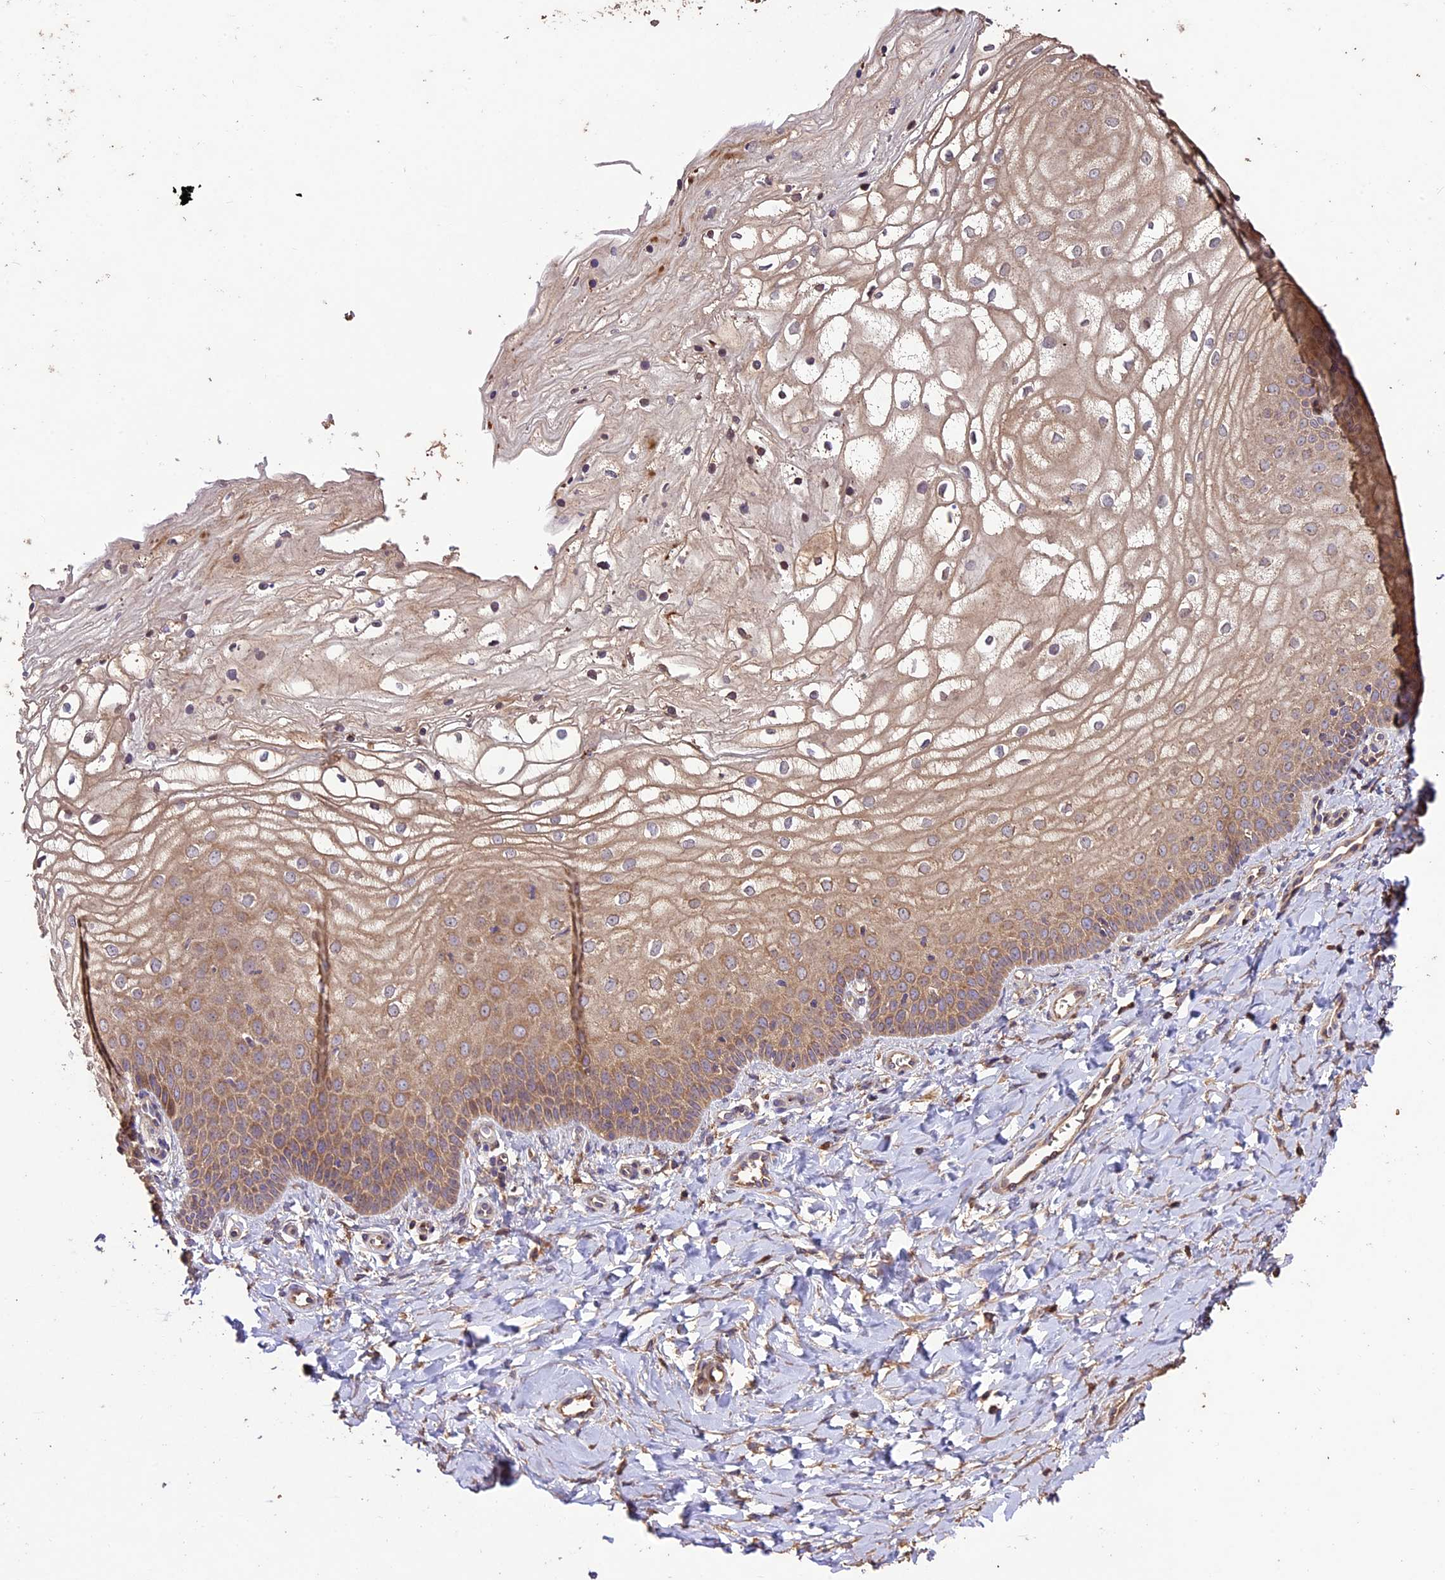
{"staining": {"intensity": "weak", "quantity": "25%-75%", "location": "cytoplasmic/membranous"}, "tissue": "vagina", "cell_type": "Squamous epithelial cells", "image_type": "normal", "snomed": [{"axis": "morphology", "description": "Normal tissue, NOS"}, {"axis": "topography", "description": "Vagina"}], "caption": "Immunohistochemistry (DAB) staining of normal vagina exhibits weak cytoplasmic/membranous protein expression in approximately 25%-75% of squamous epithelial cells. (DAB = brown stain, brightfield microscopy at high magnification).", "gene": "CRLF1", "patient": {"sex": "female", "age": 68}}